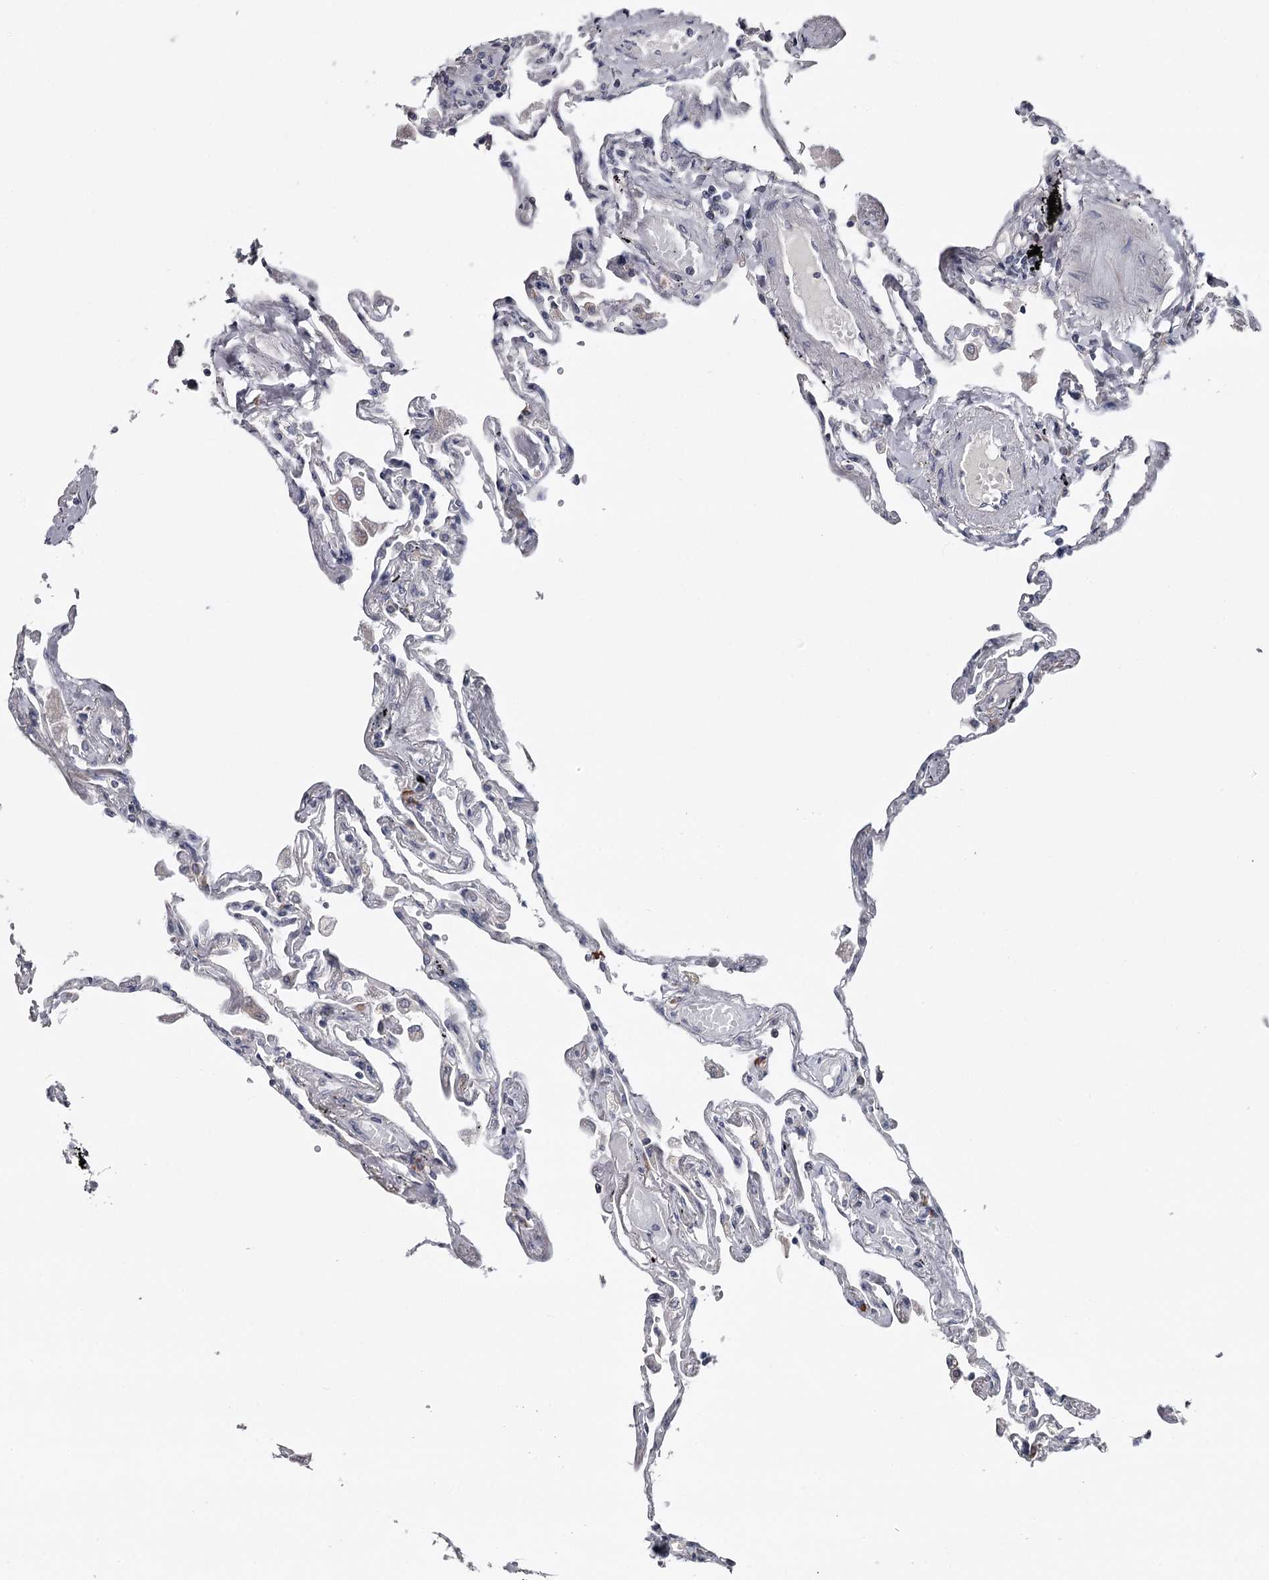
{"staining": {"intensity": "moderate", "quantity": "<25%", "location": "nuclear"}, "tissue": "lung", "cell_type": "Alveolar cells", "image_type": "normal", "snomed": [{"axis": "morphology", "description": "Normal tissue, NOS"}, {"axis": "topography", "description": "Lung"}], "caption": "About <25% of alveolar cells in unremarkable human lung show moderate nuclear protein expression as visualized by brown immunohistochemical staining.", "gene": "GTSF1", "patient": {"sex": "female", "age": 67}}